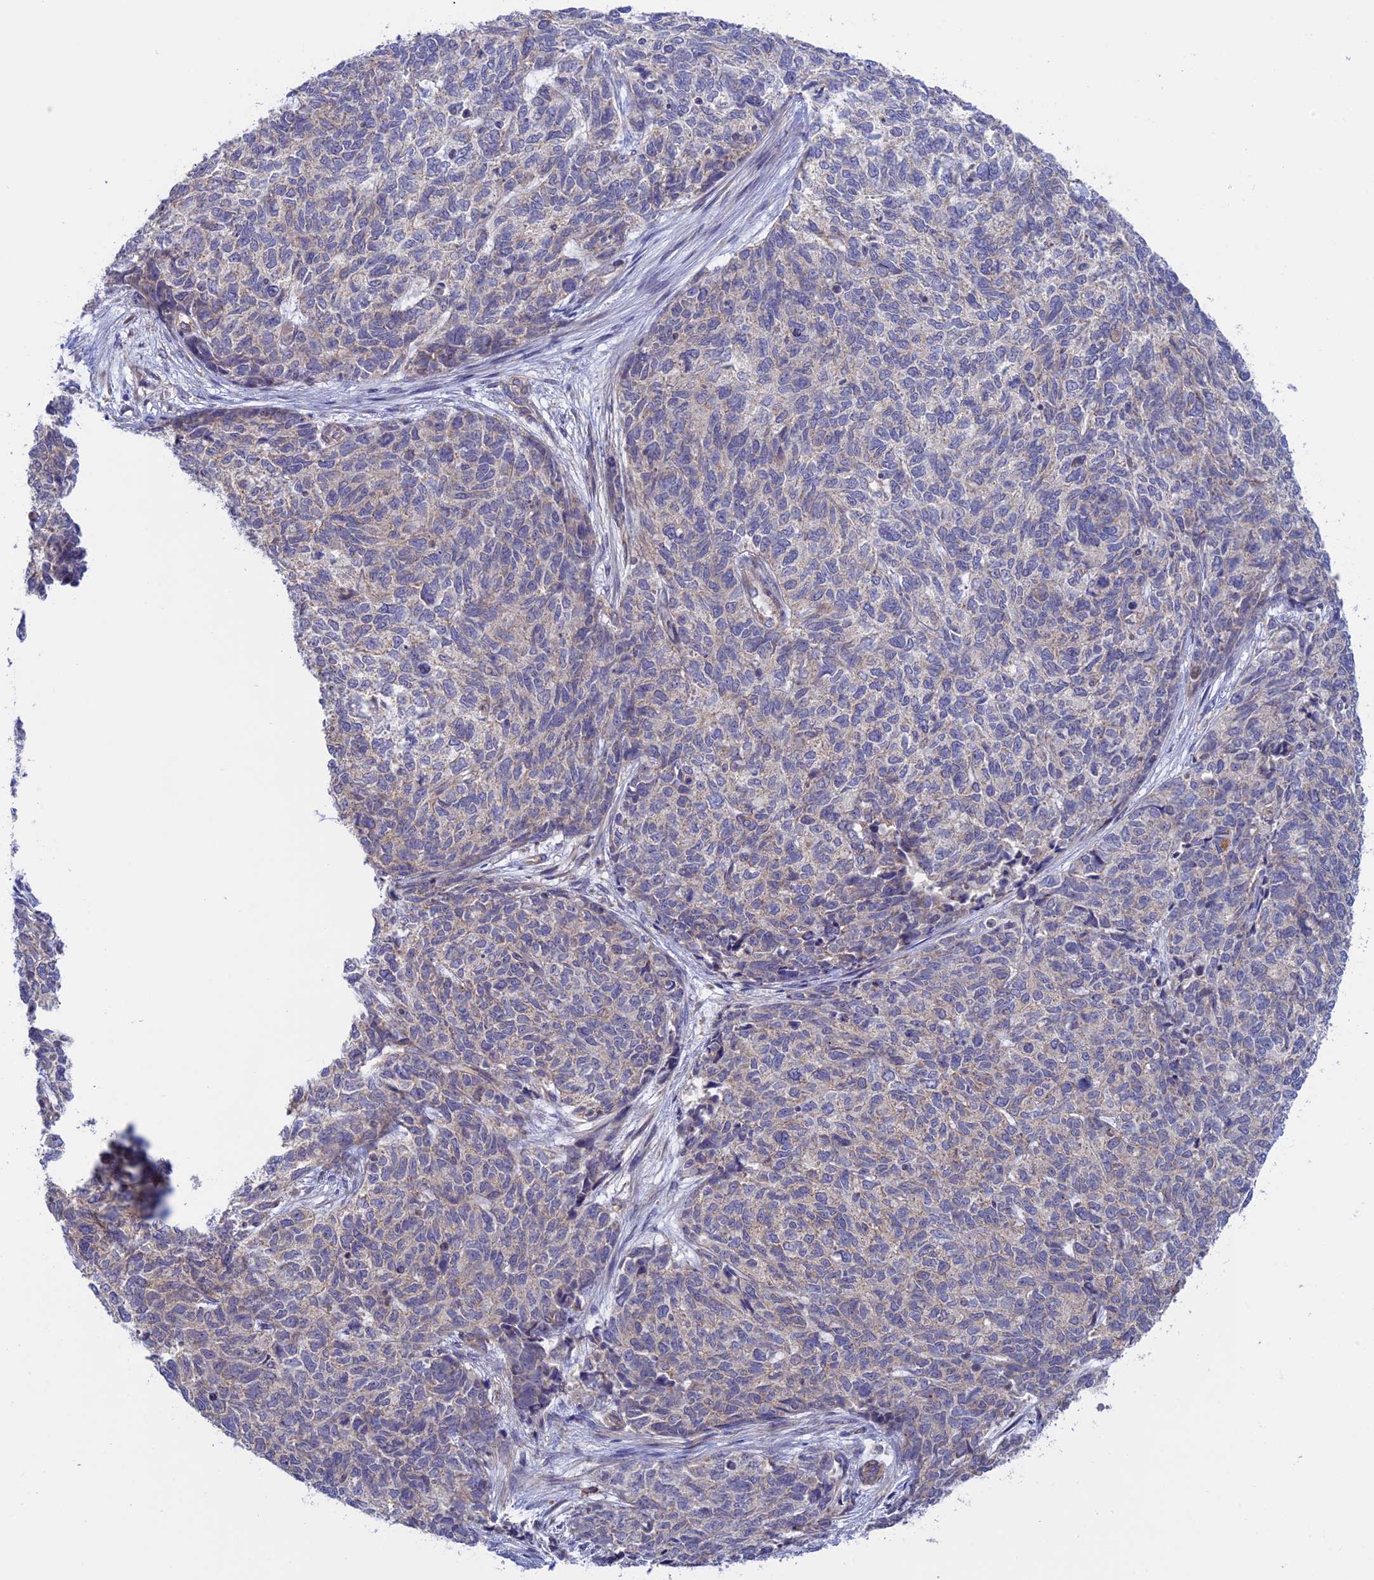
{"staining": {"intensity": "weak", "quantity": "<25%", "location": "cytoplasmic/membranous"}, "tissue": "cervical cancer", "cell_type": "Tumor cells", "image_type": "cancer", "snomed": [{"axis": "morphology", "description": "Squamous cell carcinoma, NOS"}, {"axis": "topography", "description": "Cervix"}], "caption": "Squamous cell carcinoma (cervical) stained for a protein using IHC demonstrates no expression tumor cells.", "gene": "ETFDH", "patient": {"sex": "female", "age": 63}}